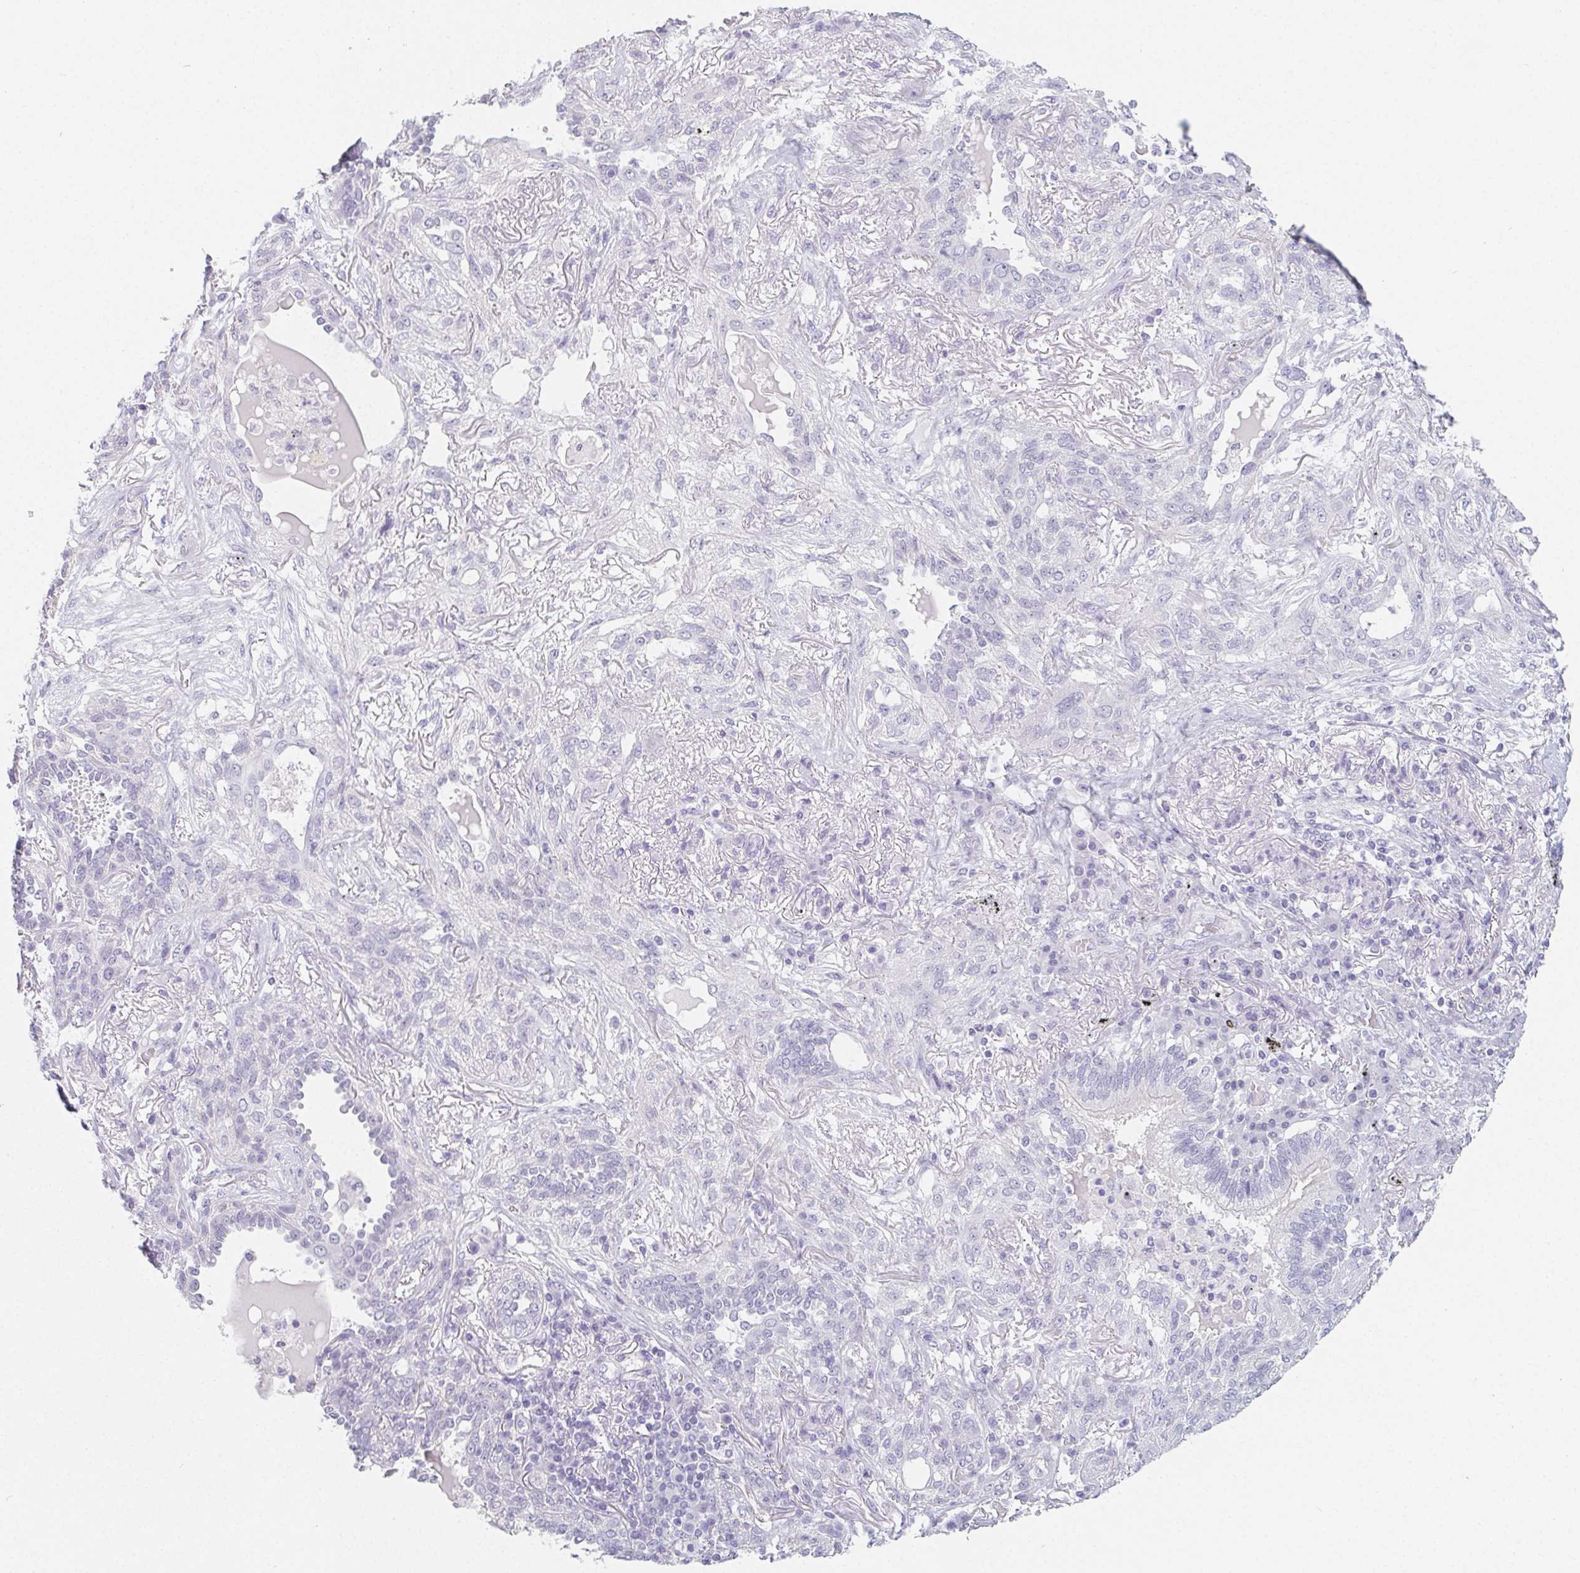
{"staining": {"intensity": "negative", "quantity": "none", "location": "none"}, "tissue": "lung cancer", "cell_type": "Tumor cells", "image_type": "cancer", "snomed": [{"axis": "morphology", "description": "Squamous cell carcinoma, NOS"}, {"axis": "topography", "description": "Lung"}], "caption": "IHC image of lung cancer stained for a protein (brown), which reveals no positivity in tumor cells.", "gene": "GLIPR1L1", "patient": {"sex": "female", "age": 70}}